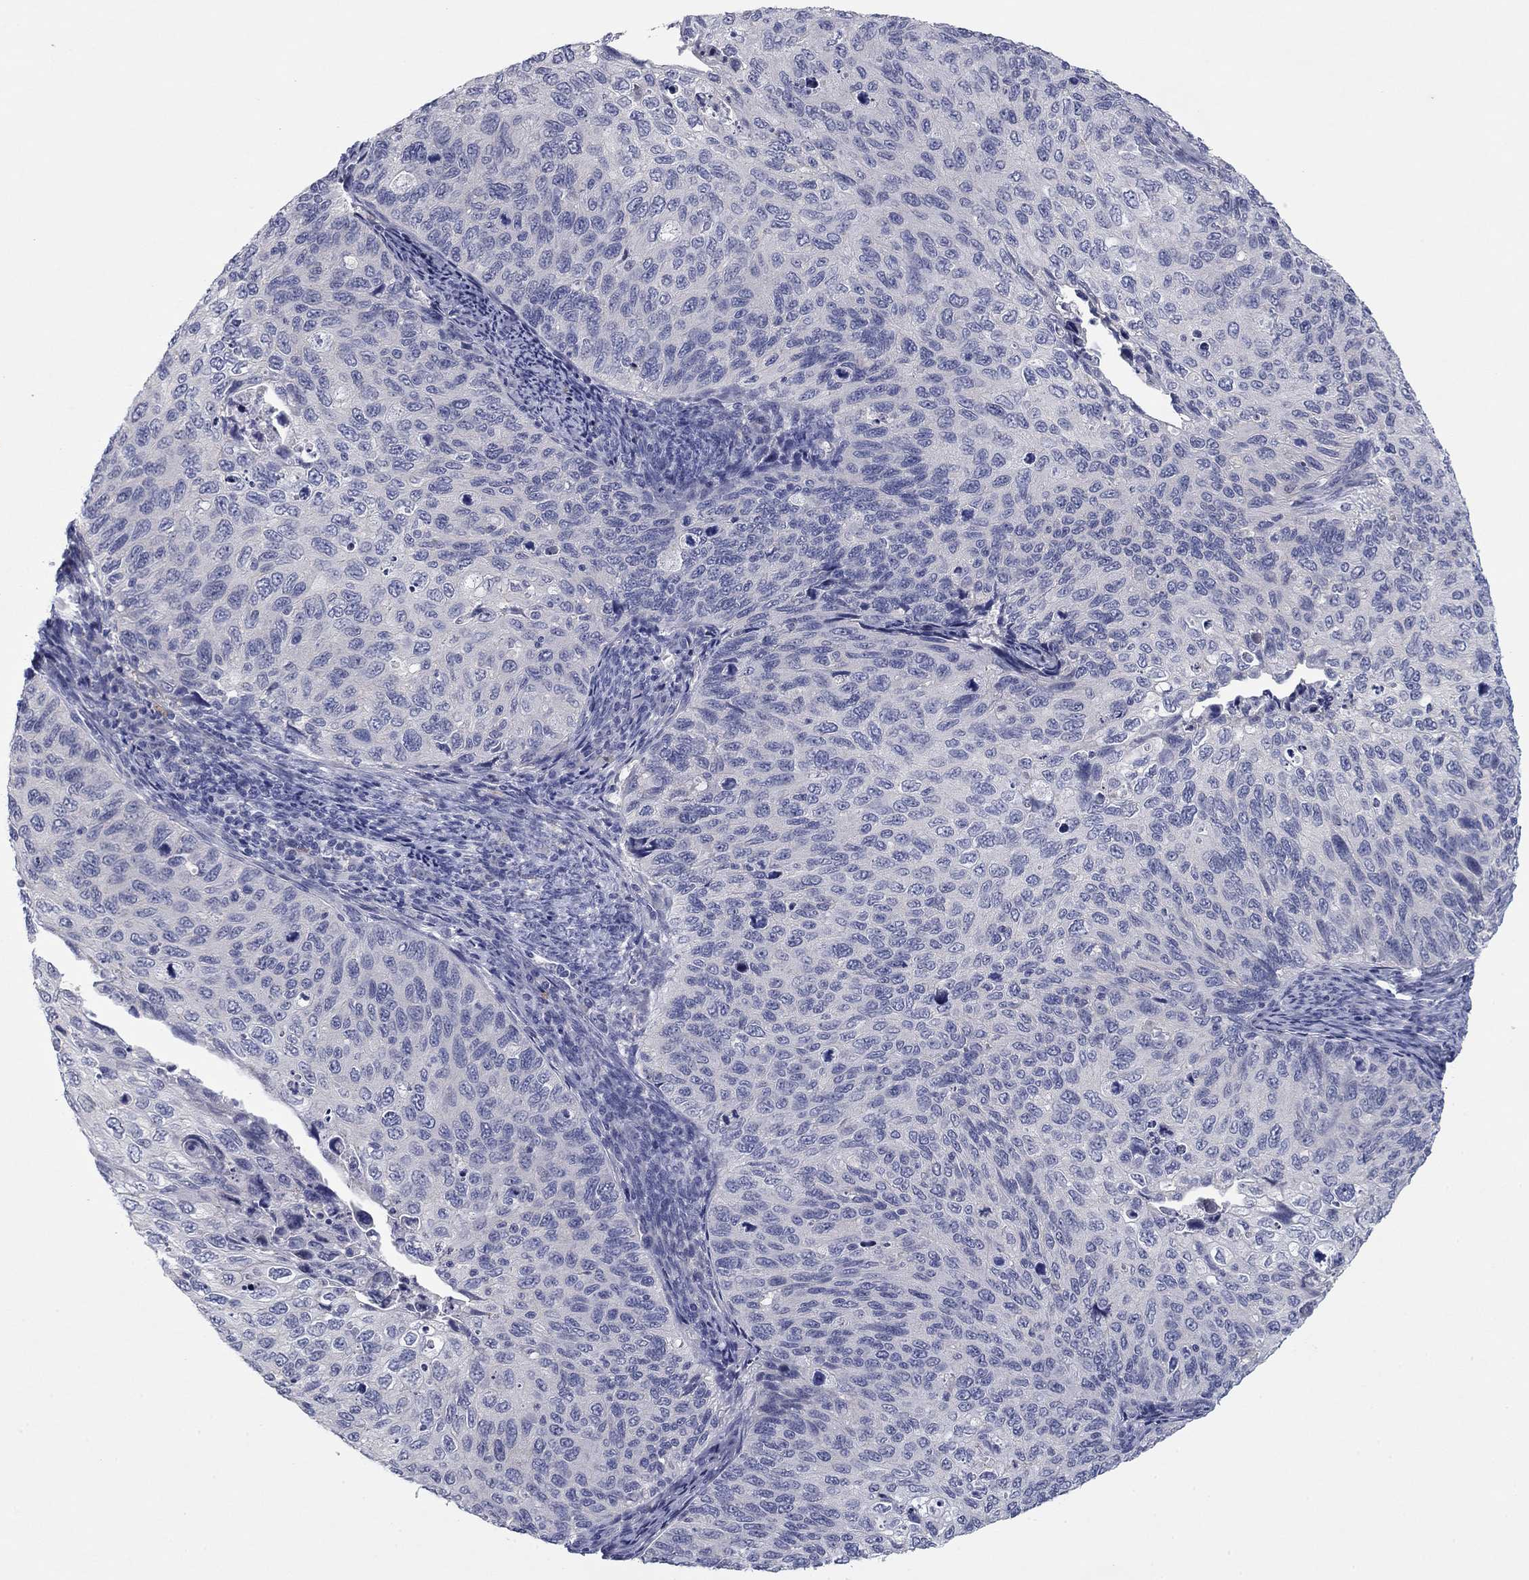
{"staining": {"intensity": "negative", "quantity": "none", "location": "none"}, "tissue": "cervical cancer", "cell_type": "Tumor cells", "image_type": "cancer", "snomed": [{"axis": "morphology", "description": "Squamous cell carcinoma, NOS"}, {"axis": "topography", "description": "Cervix"}], "caption": "This is an IHC histopathology image of human cervical cancer (squamous cell carcinoma). There is no expression in tumor cells.", "gene": "CNTNAP4", "patient": {"sex": "female", "age": 70}}